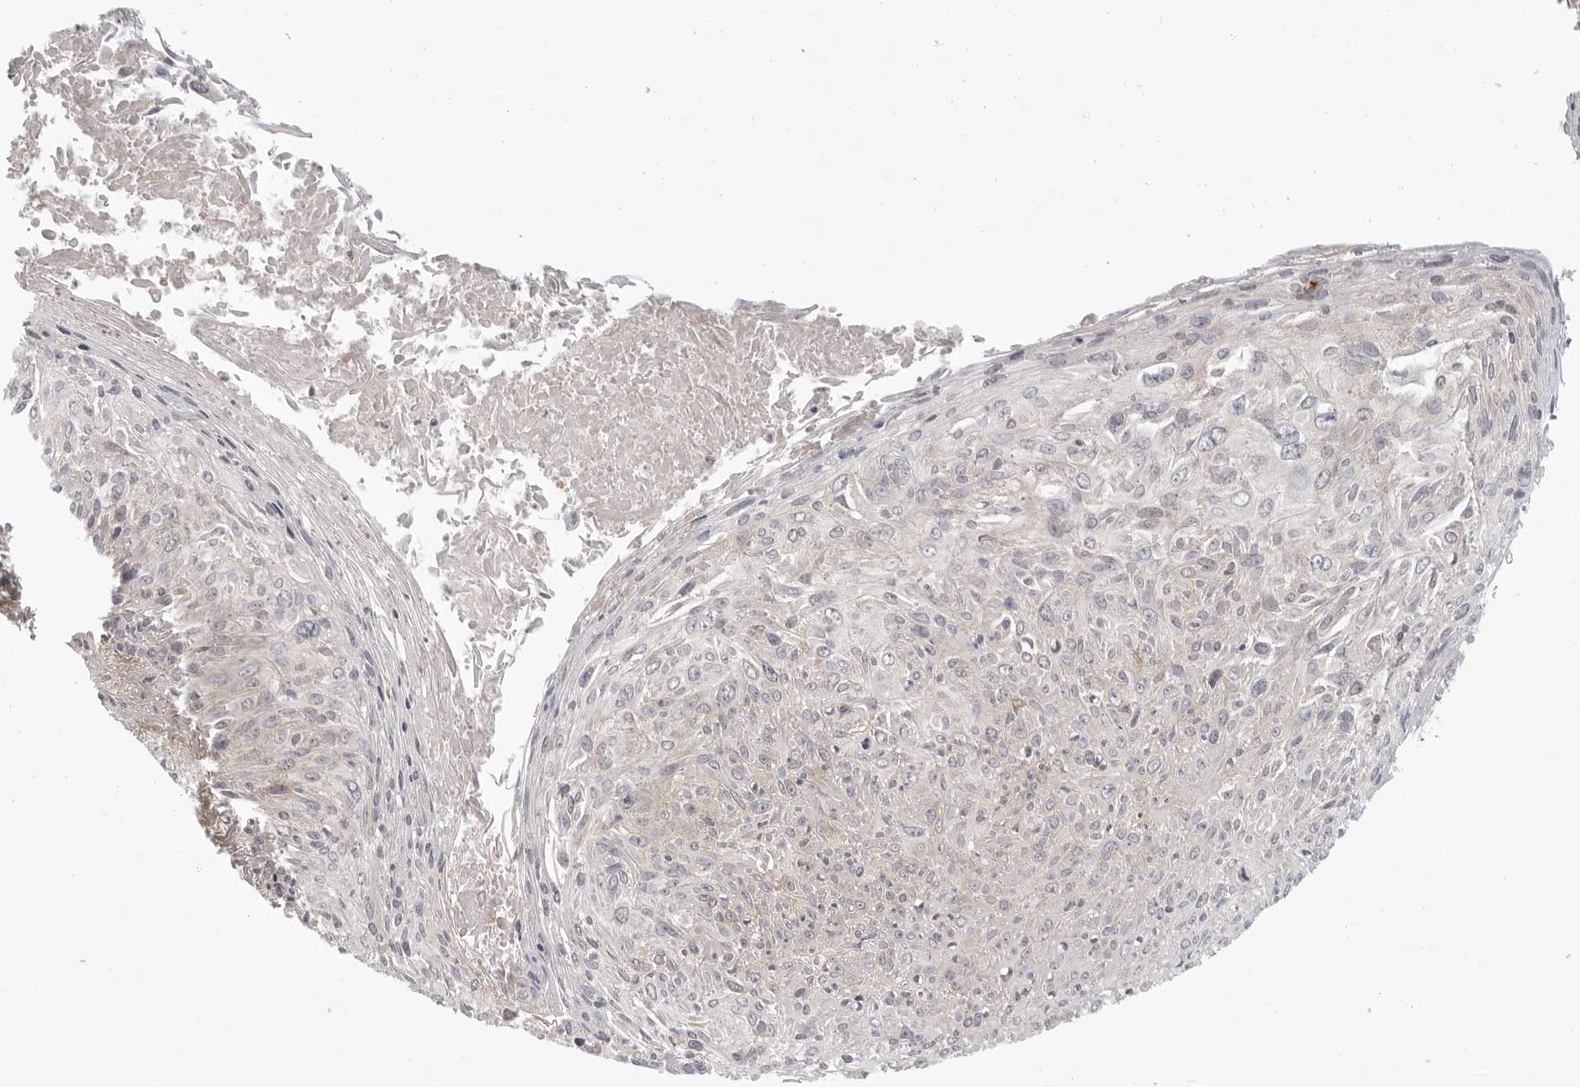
{"staining": {"intensity": "negative", "quantity": "none", "location": "none"}, "tissue": "cervical cancer", "cell_type": "Tumor cells", "image_type": "cancer", "snomed": [{"axis": "morphology", "description": "Squamous cell carcinoma, NOS"}, {"axis": "topography", "description": "Cervix"}], "caption": "A photomicrograph of human cervical cancer is negative for staining in tumor cells.", "gene": "IFNGR1", "patient": {"sex": "female", "age": 51}}